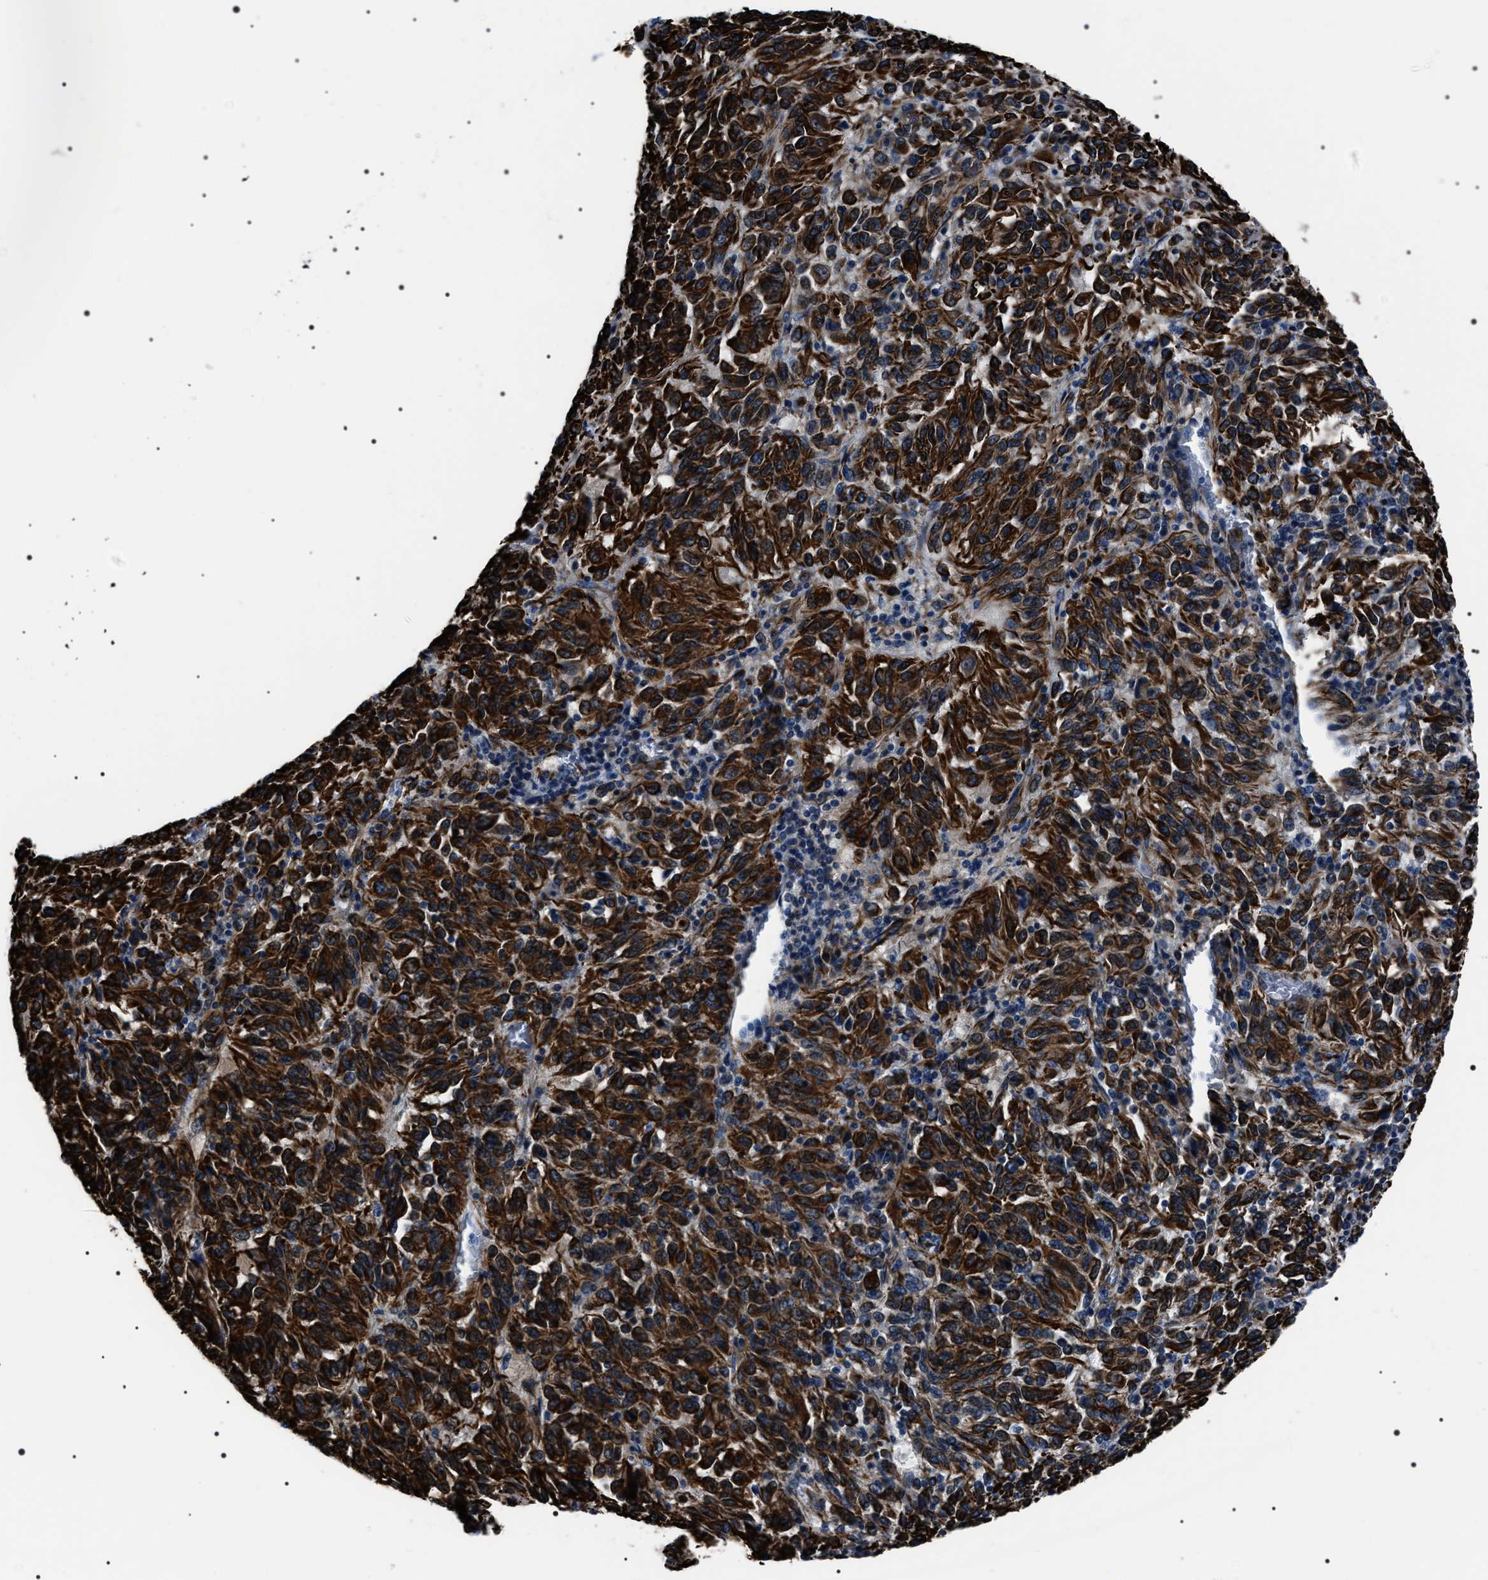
{"staining": {"intensity": "strong", "quantity": ">75%", "location": "cytoplasmic/membranous"}, "tissue": "melanoma", "cell_type": "Tumor cells", "image_type": "cancer", "snomed": [{"axis": "morphology", "description": "Malignant melanoma, Metastatic site"}, {"axis": "topography", "description": "Lung"}], "caption": "Immunohistochemical staining of melanoma exhibits high levels of strong cytoplasmic/membranous expression in approximately >75% of tumor cells.", "gene": "BAG2", "patient": {"sex": "male", "age": 64}}